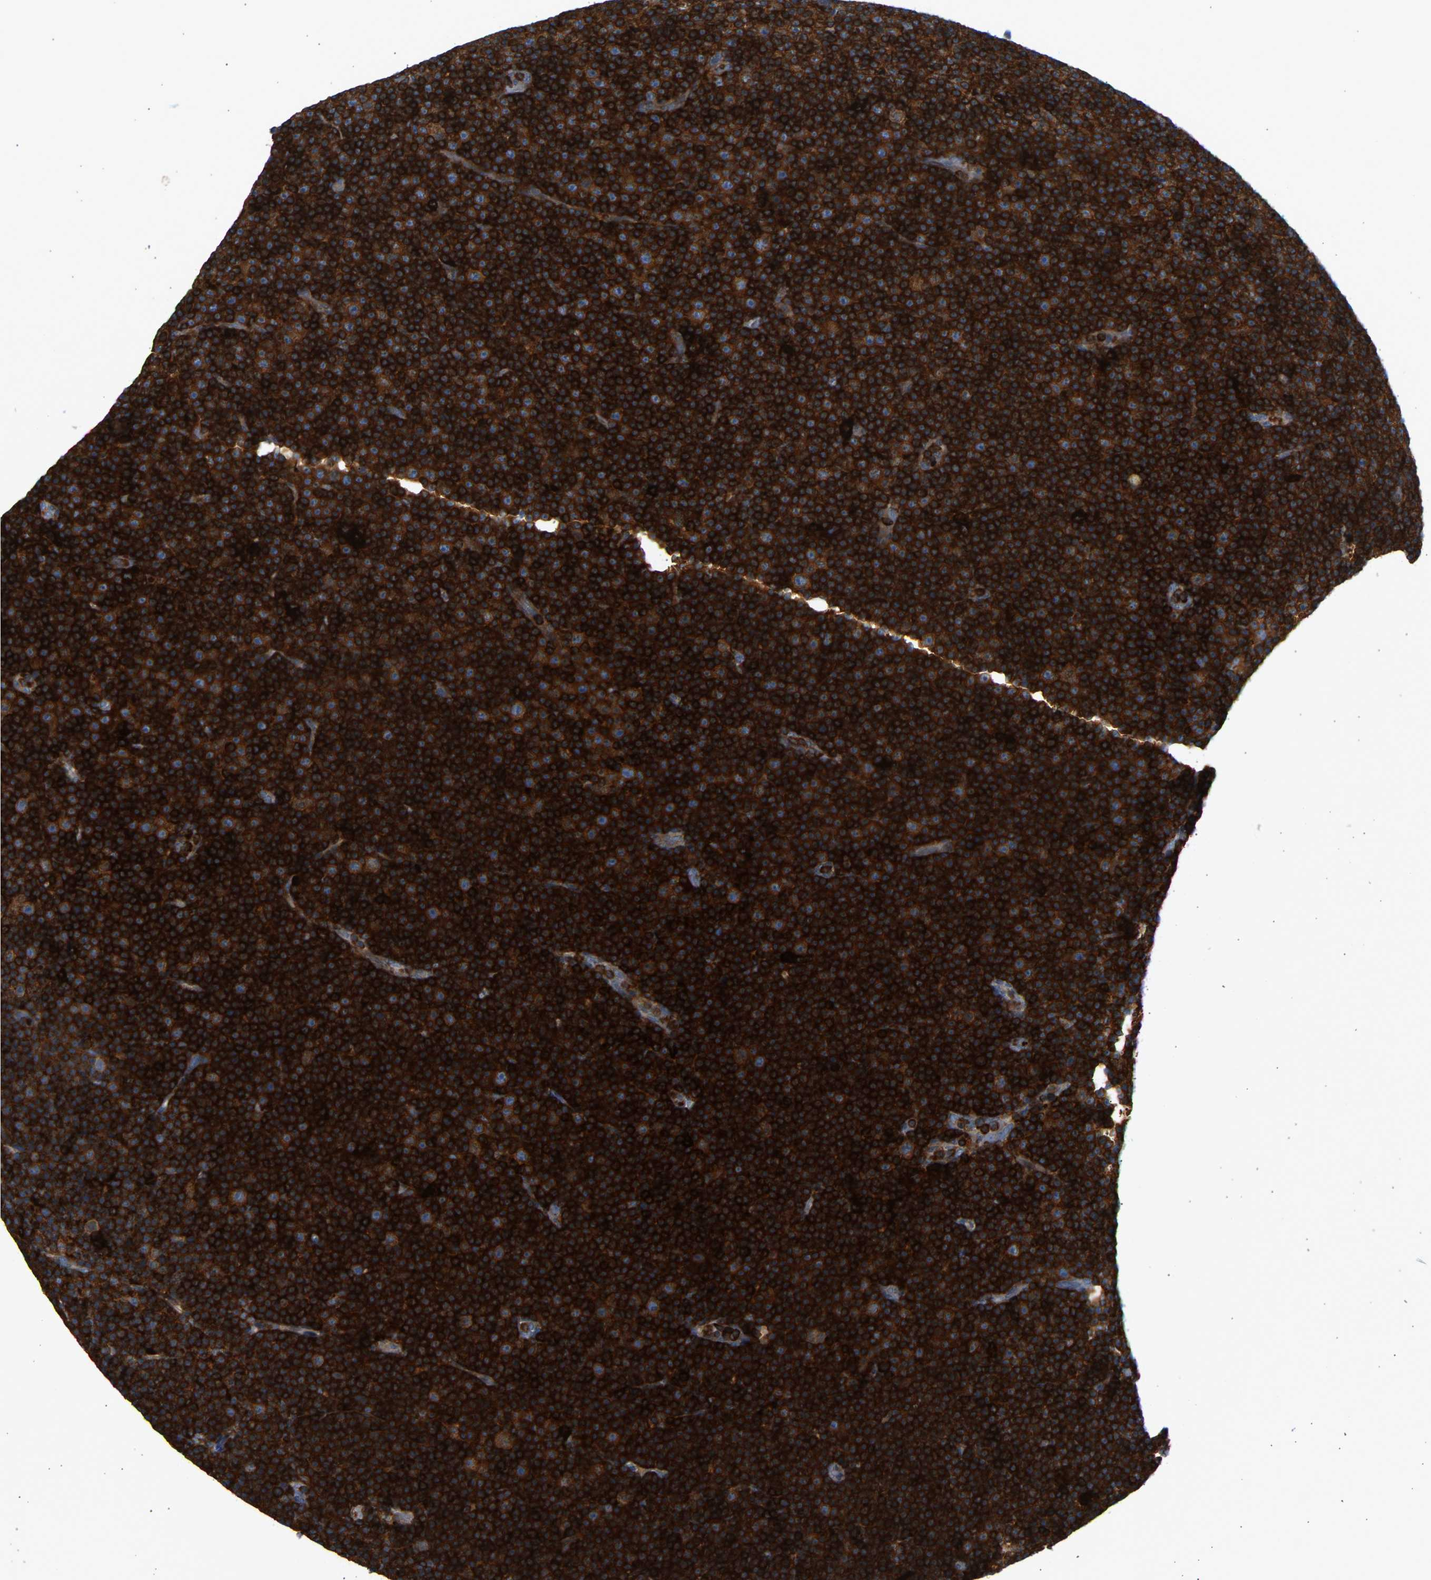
{"staining": {"intensity": "strong", "quantity": ">75%", "location": "cytoplasmic/membranous"}, "tissue": "lymphoma", "cell_type": "Tumor cells", "image_type": "cancer", "snomed": [{"axis": "morphology", "description": "Malignant lymphoma, non-Hodgkin's type, Low grade"}, {"axis": "topography", "description": "Lymph node"}], "caption": "The histopathology image shows a brown stain indicating the presence of a protein in the cytoplasmic/membranous of tumor cells in low-grade malignant lymphoma, non-Hodgkin's type.", "gene": "FNBP1", "patient": {"sex": "female", "age": 67}}